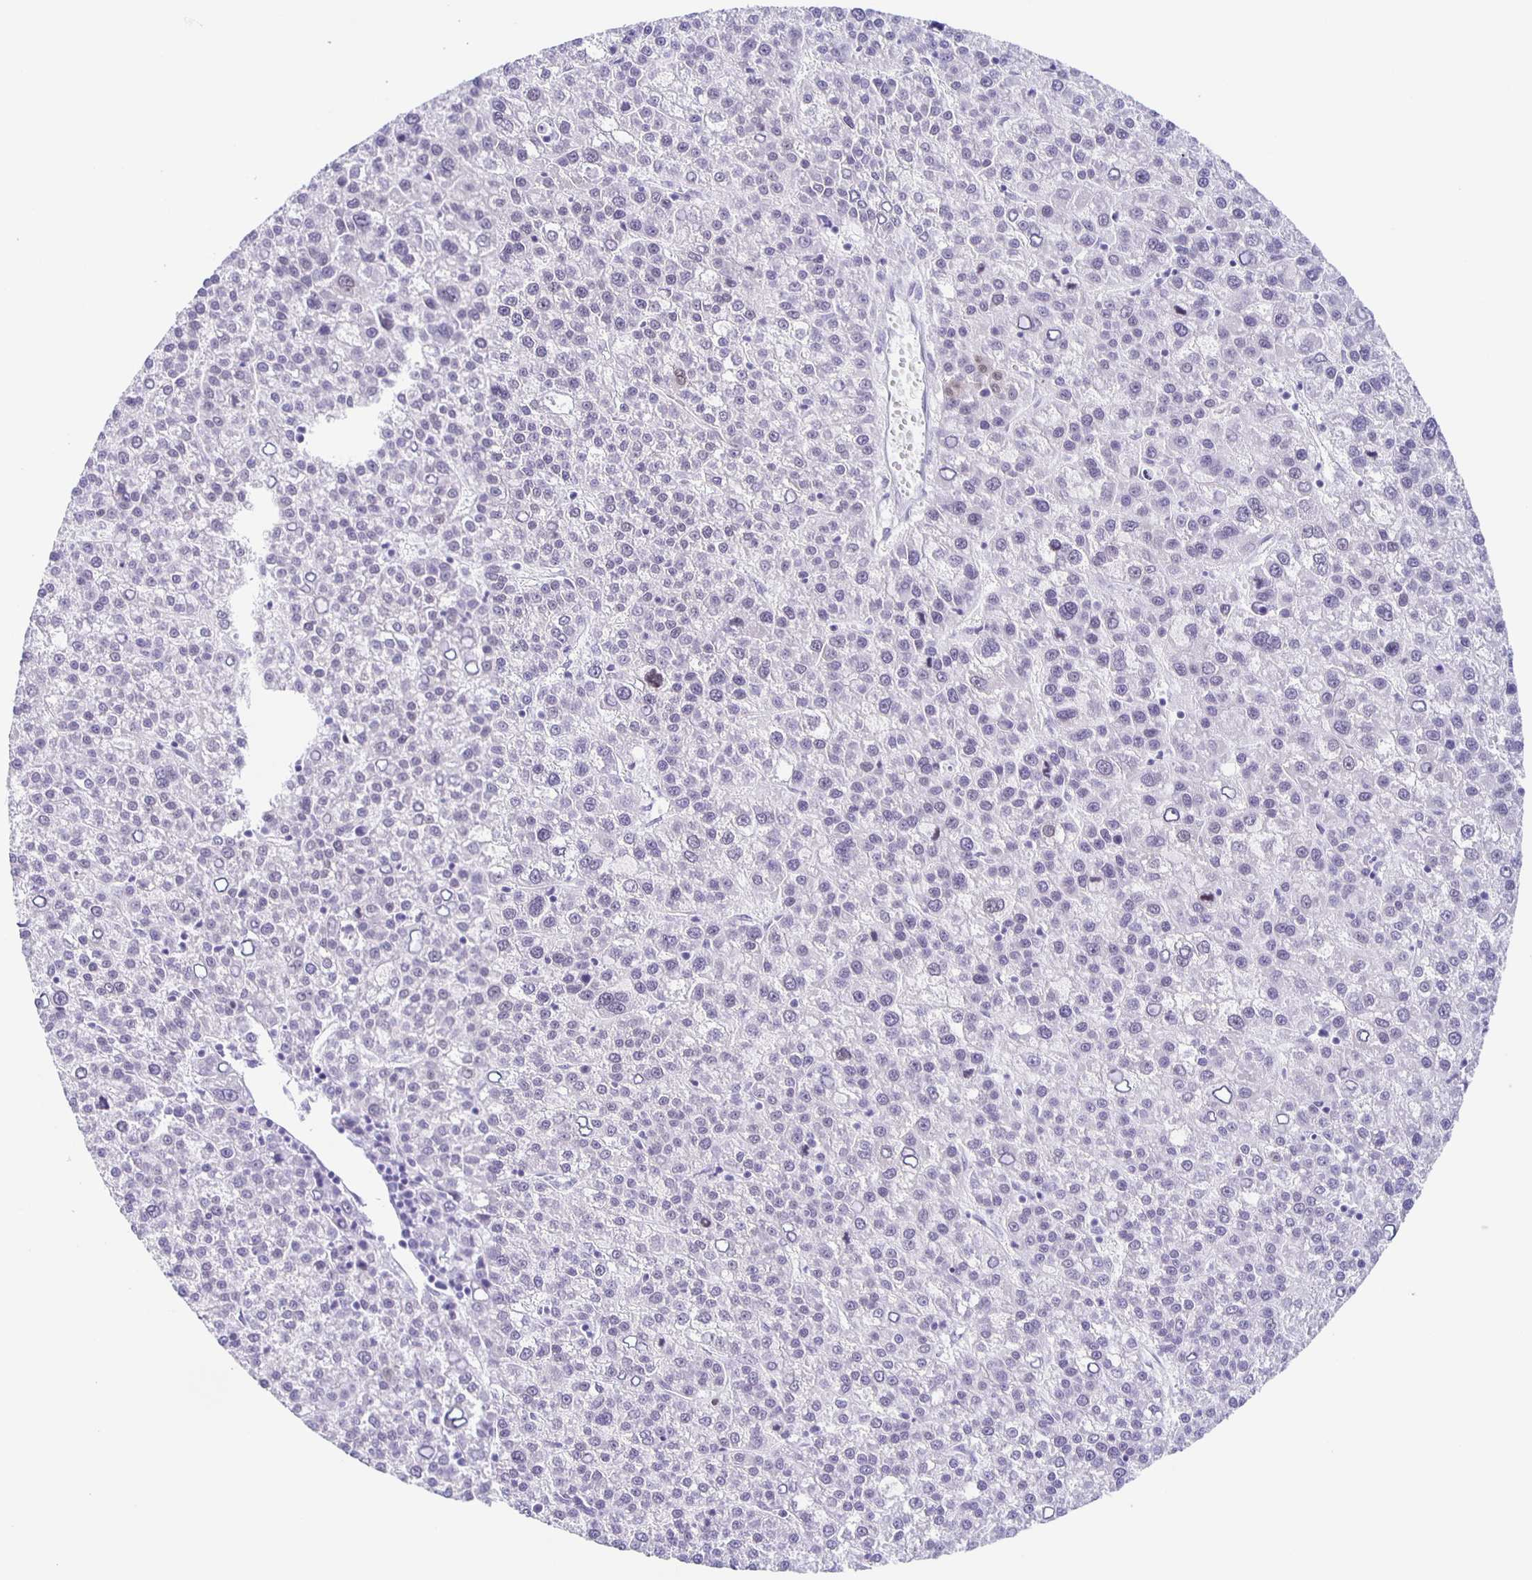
{"staining": {"intensity": "negative", "quantity": "none", "location": "none"}, "tissue": "liver cancer", "cell_type": "Tumor cells", "image_type": "cancer", "snomed": [{"axis": "morphology", "description": "Carcinoma, Hepatocellular, NOS"}, {"axis": "topography", "description": "Liver"}], "caption": "Hepatocellular carcinoma (liver) was stained to show a protein in brown. There is no significant staining in tumor cells. Brightfield microscopy of immunohistochemistry (IHC) stained with DAB (3,3'-diaminobenzidine) (brown) and hematoxylin (blue), captured at high magnification.", "gene": "TPPP", "patient": {"sex": "female", "age": 58}}